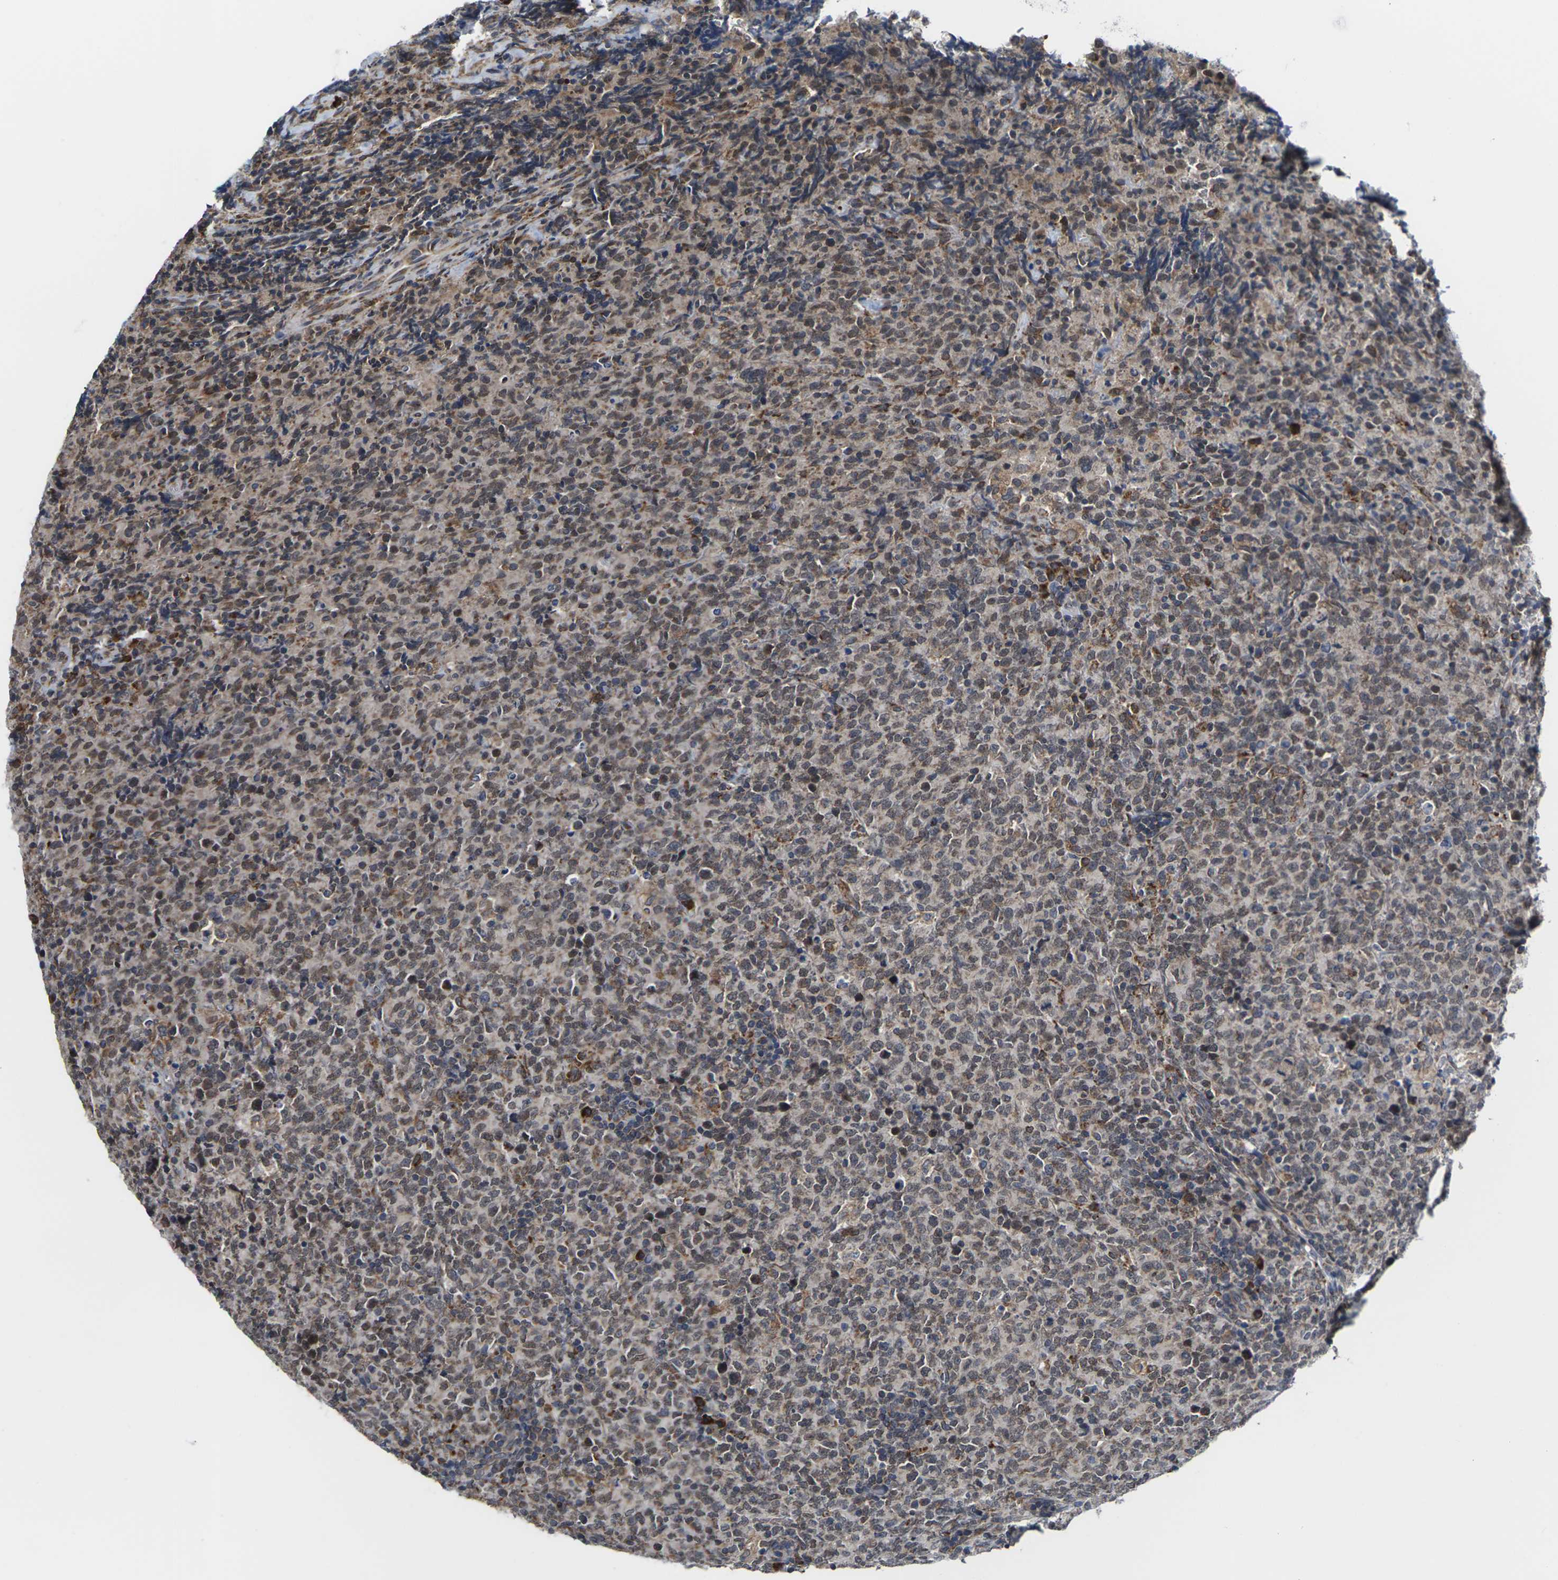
{"staining": {"intensity": "weak", "quantity": ">75%", "location": "nuclear"}, "tissue": "lymphoma", "cell_type": "Tumor cells", "image_type": "cancer", "snomed": [{"axis": "morphology", "description": "Malignant lymphoma, non-Hodgkin's type, High grade"}, {"axis": "topography", "description": "Tonsil"}], "caption": "This is an image of immunohistochemistry staining of lymphoma, which shows weak staining in the nuclear of tumor cells.", "gene": "PDZK1IP1", "patient": {"sex": "female", "age": 36}}